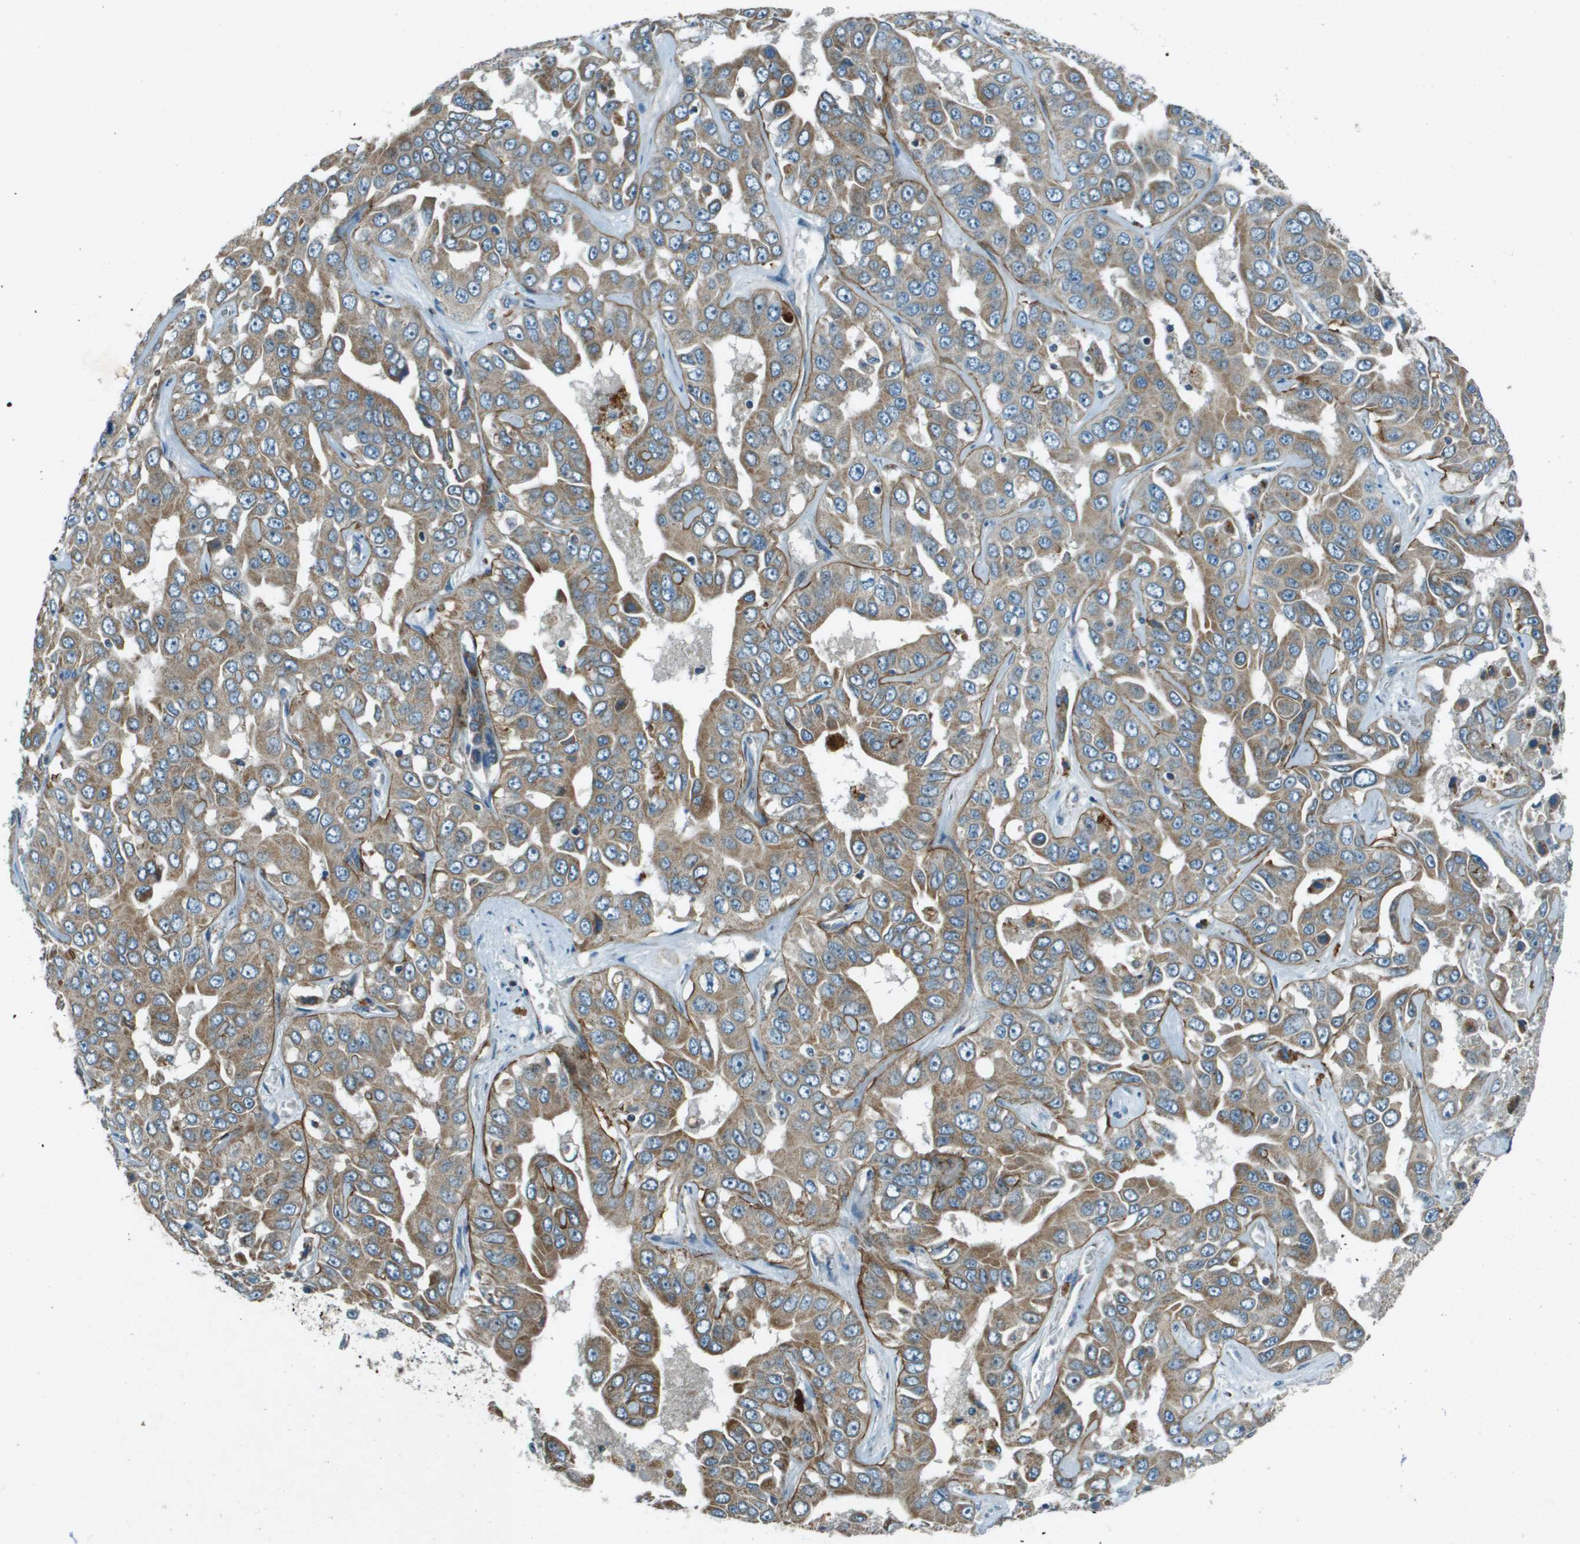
{"staining": {"intensity": "moderate", "quantity": ">75%", "location": "cytoplasmic/membranous"}, "tissue": "liver cancer", "cell_type": "Tumor cells", "image_type": "cancer", "snomed": [{"axis": "morphology", "description": "Cholangiocarcinoma"}, {"axis": "topography", "description": "Liver"}], "caption": "Liver cancer (cholangiocarcinoma) stained with DAB IHC displays medium levels of moderate cytoplasmic/membranous staining in approximately >75% of tumor cells.", "gene": "MIGA1", "patient": {"sex": "female", "age": 52}}